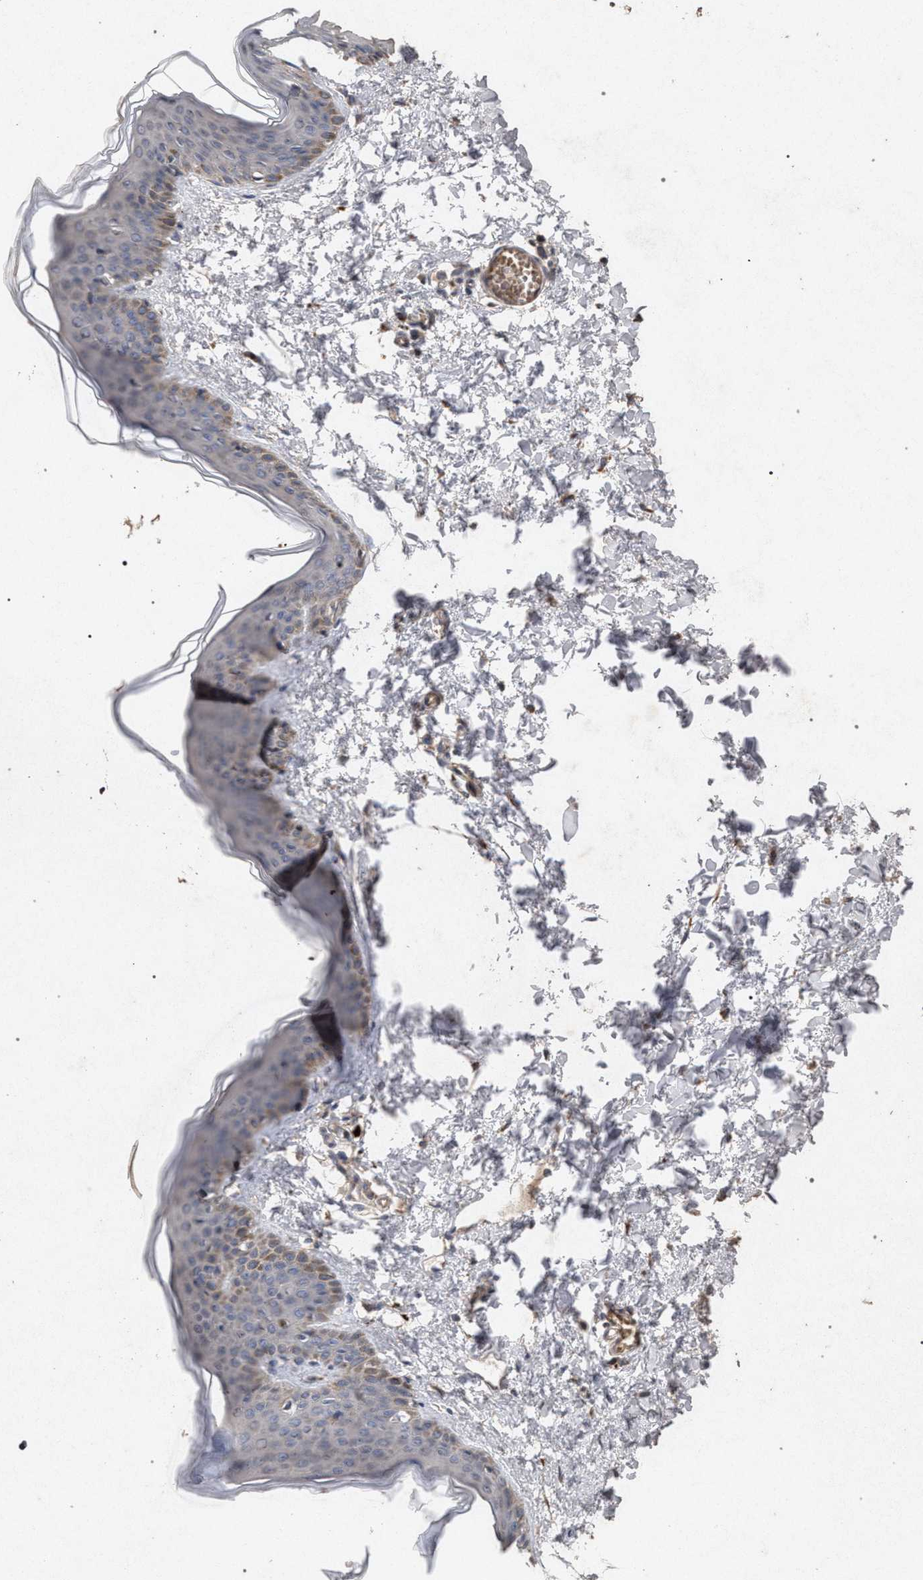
{"staining": {"intensity": "negative", "quantity": "none", "location": "none"}, "tissue": "skin", "cell_type": "Fibroblasts", "image_type": "normal", "snomed": [{"axis": "morphology", "description": "Normal tissue, NOS"}, {"axis": "topography", "description": "Skin"}], "caption": "A high-resolution photomicrograph shows immunohistochemistry (IHC) staining of benign skin, which reveals no significant staining in fibroblasts.", "gene": "PKD2L1", "patient": {"sex": "female", "age": 17}}